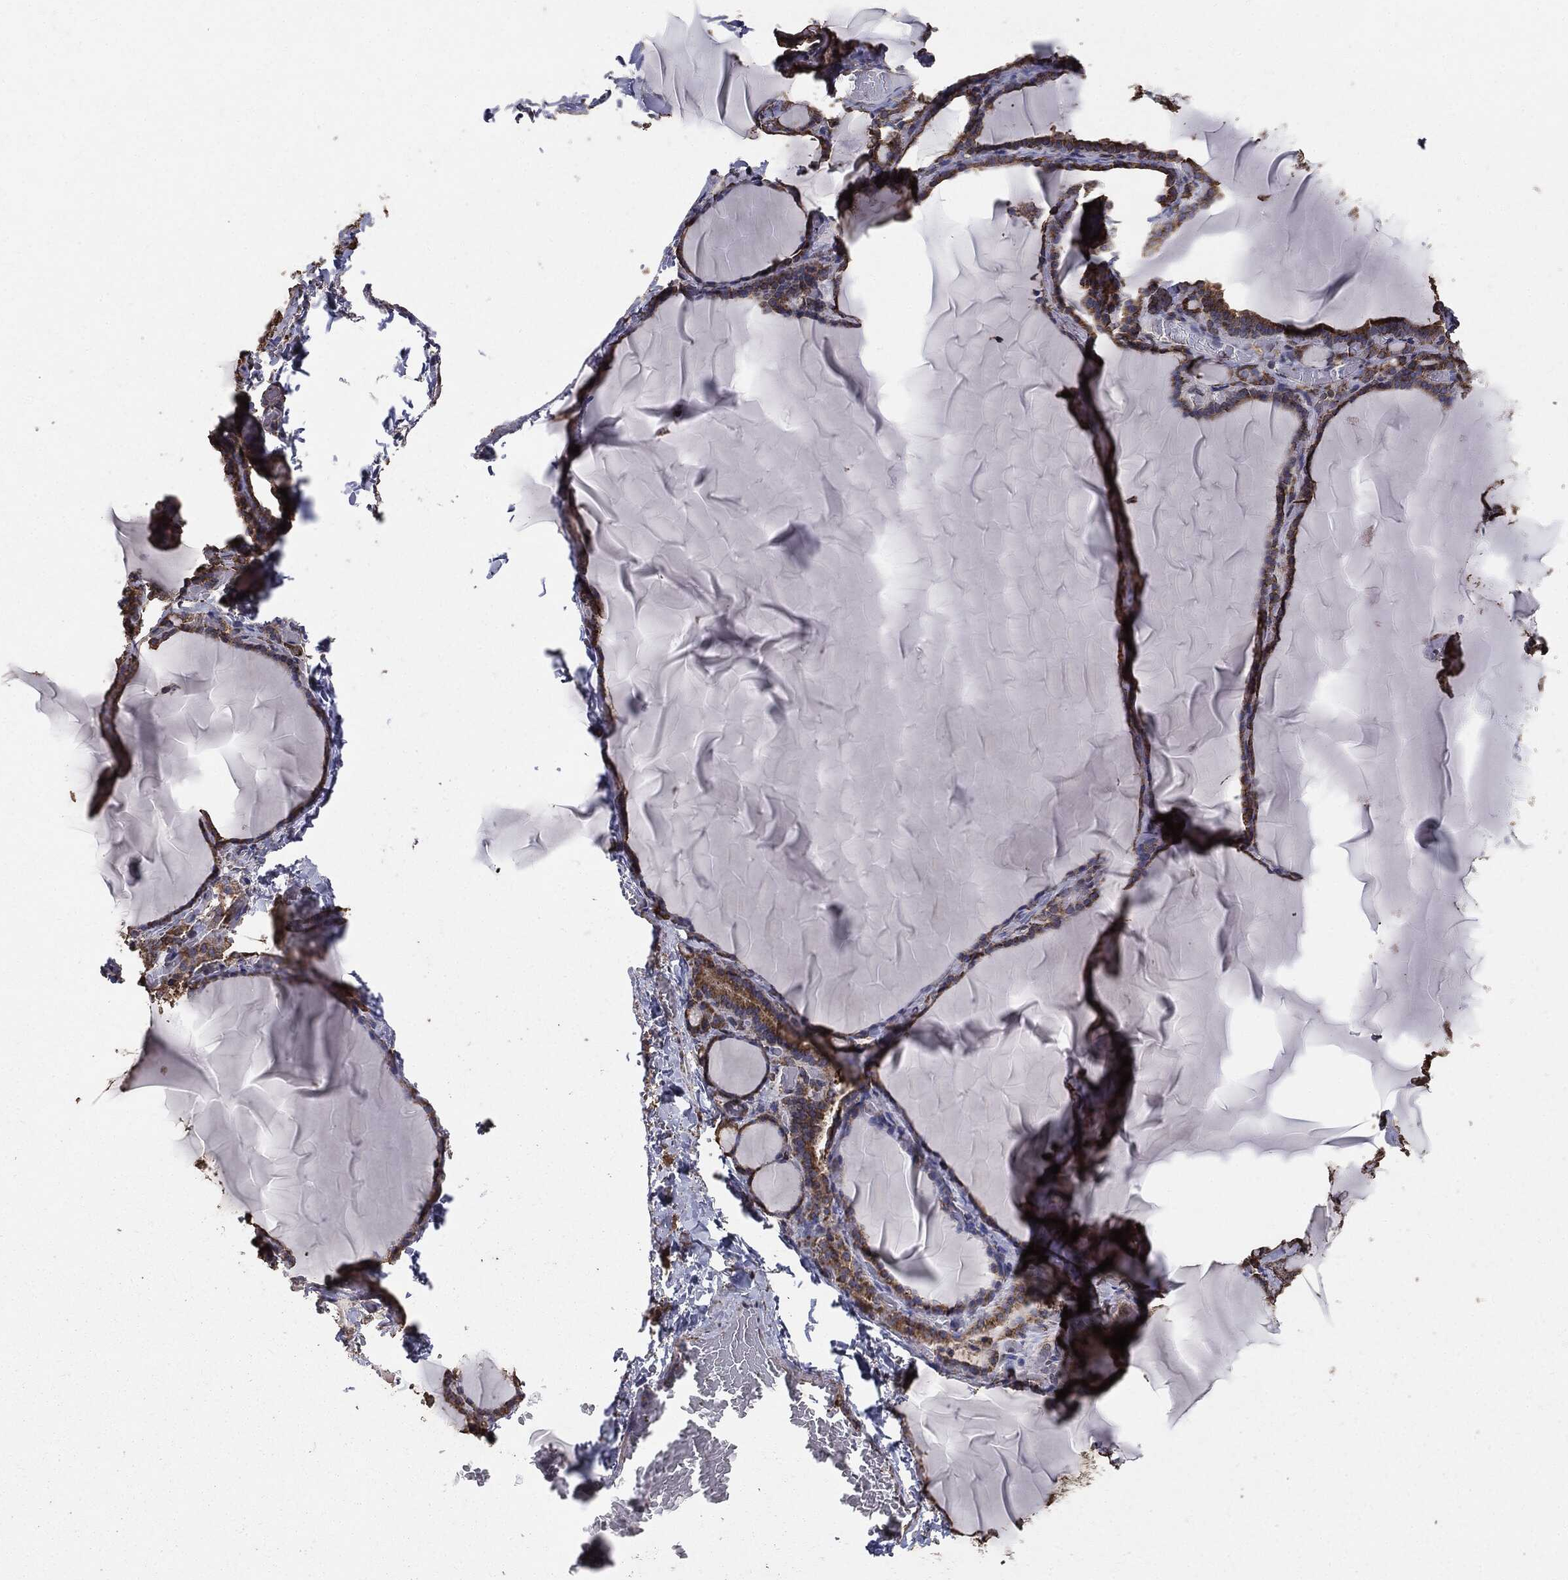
{"staining": {"intensity": "moderate", "quantity": ">75%", "location": "cytoplasmic/membranous"}, "tissue": "thyroid gland", "cell_type": "Glandular cells", "image_type": "normal", "snomed": [{"axis": "morphology", "description": "Normal tissue, NOS"}, {"axis": "morphology", "description": "Hyperplasia, NOS"}, {"axis": "topography", "description": "Thyroid gland"}], "caption": "Moderate cytoplasmic/membranous expression for a protein is appreciated in approximately >75% of glandular cells of benign thyroid gland using immunohistochemistry (IHC).", "gene": "MTOR", "patient": {"sex": "female", "age": 27}}